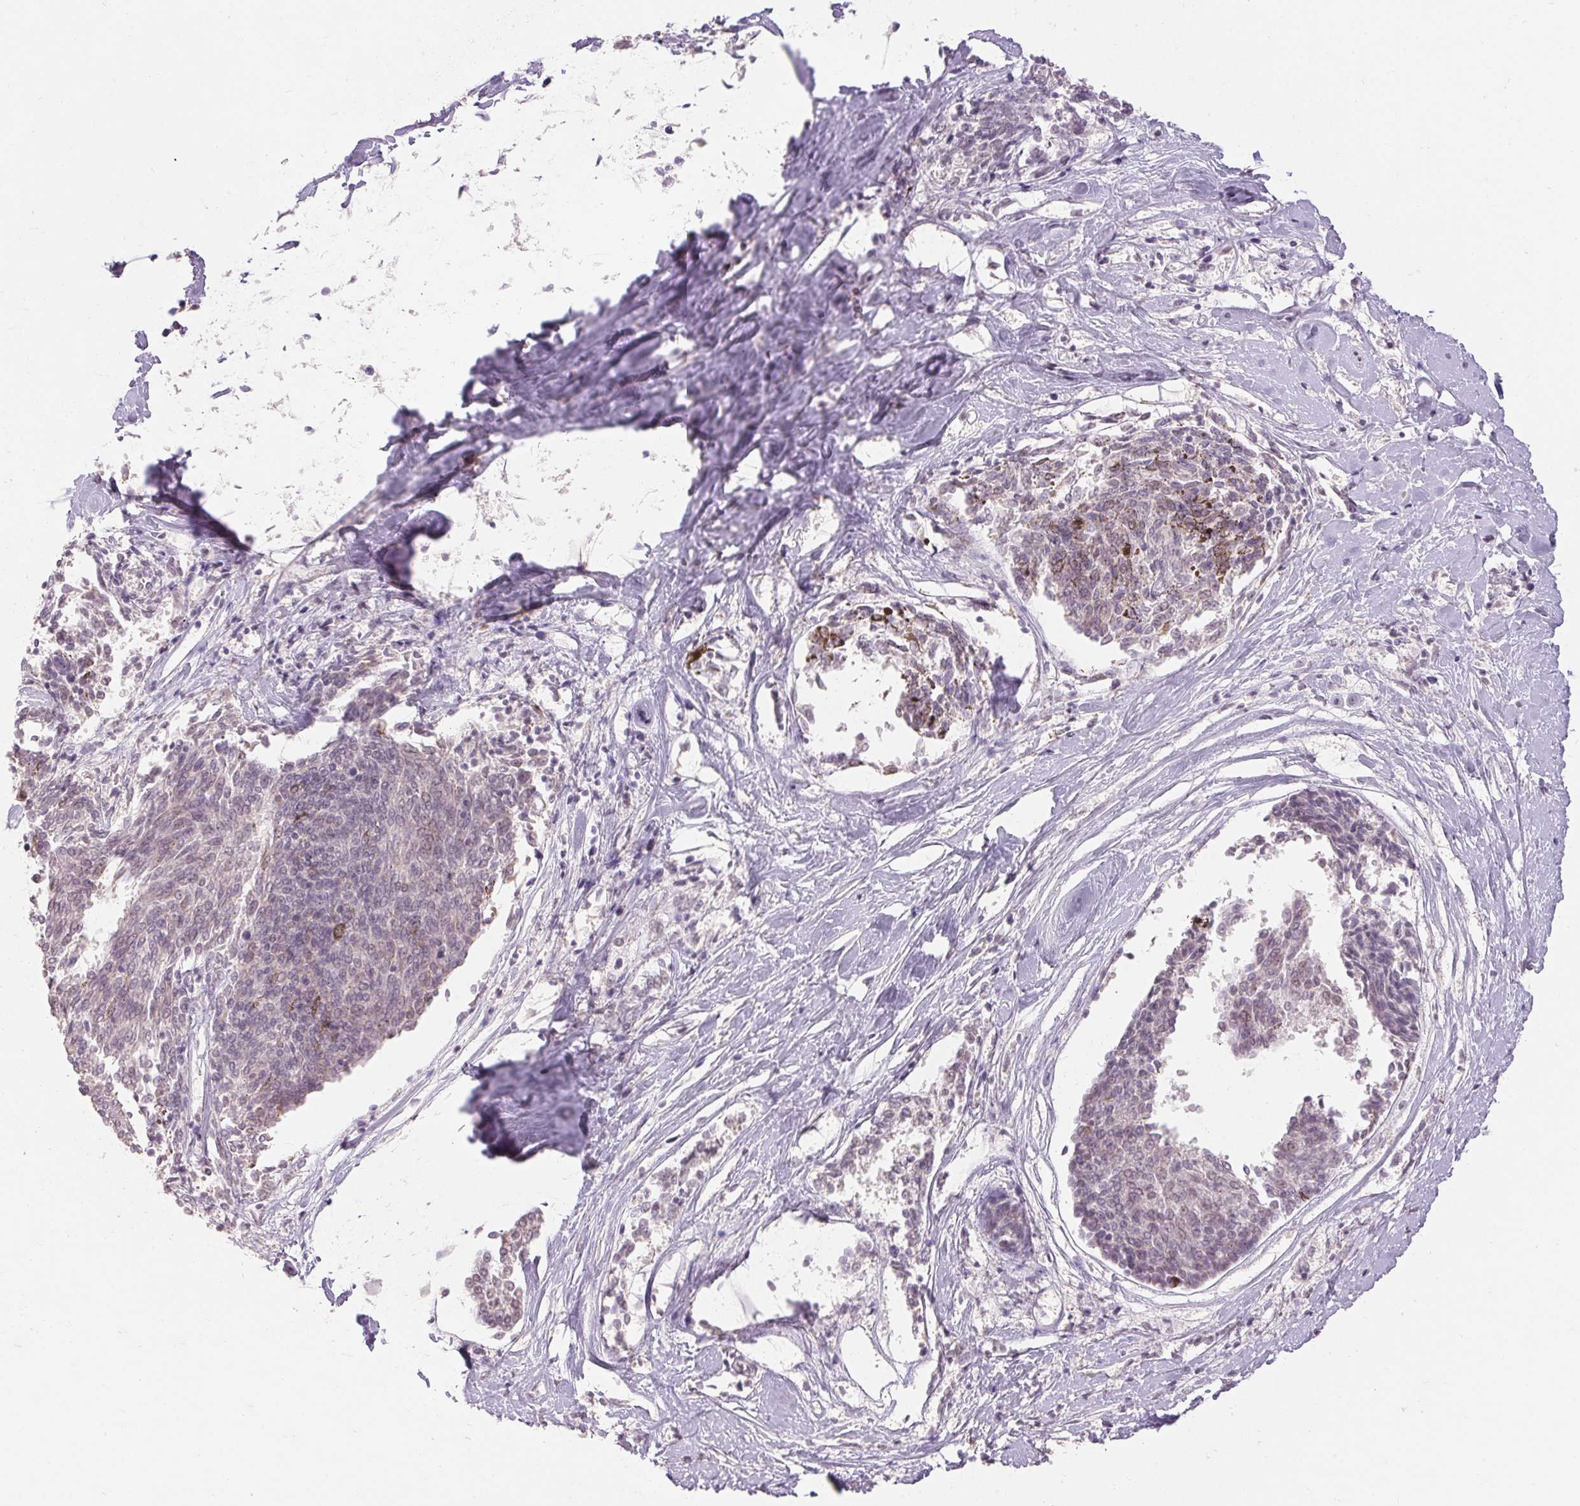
{"staining": {"intensity": "negative", "quantity": "none", "location": "none"}, "tissue": "melanoma", "cell_type": "Tumor cells", "image_type": "cancer", "snomed": [{"axis": "morphology", "description": "Malignant melanoma, NOS"}, {"axis": "topography", "description": "Skin"}], "caption": "Malignant melanoma stained for a protein using IHC shows no staining tumor cells.", "gene": "SKP2", "patient": {"sex": "female", "age": 72}}